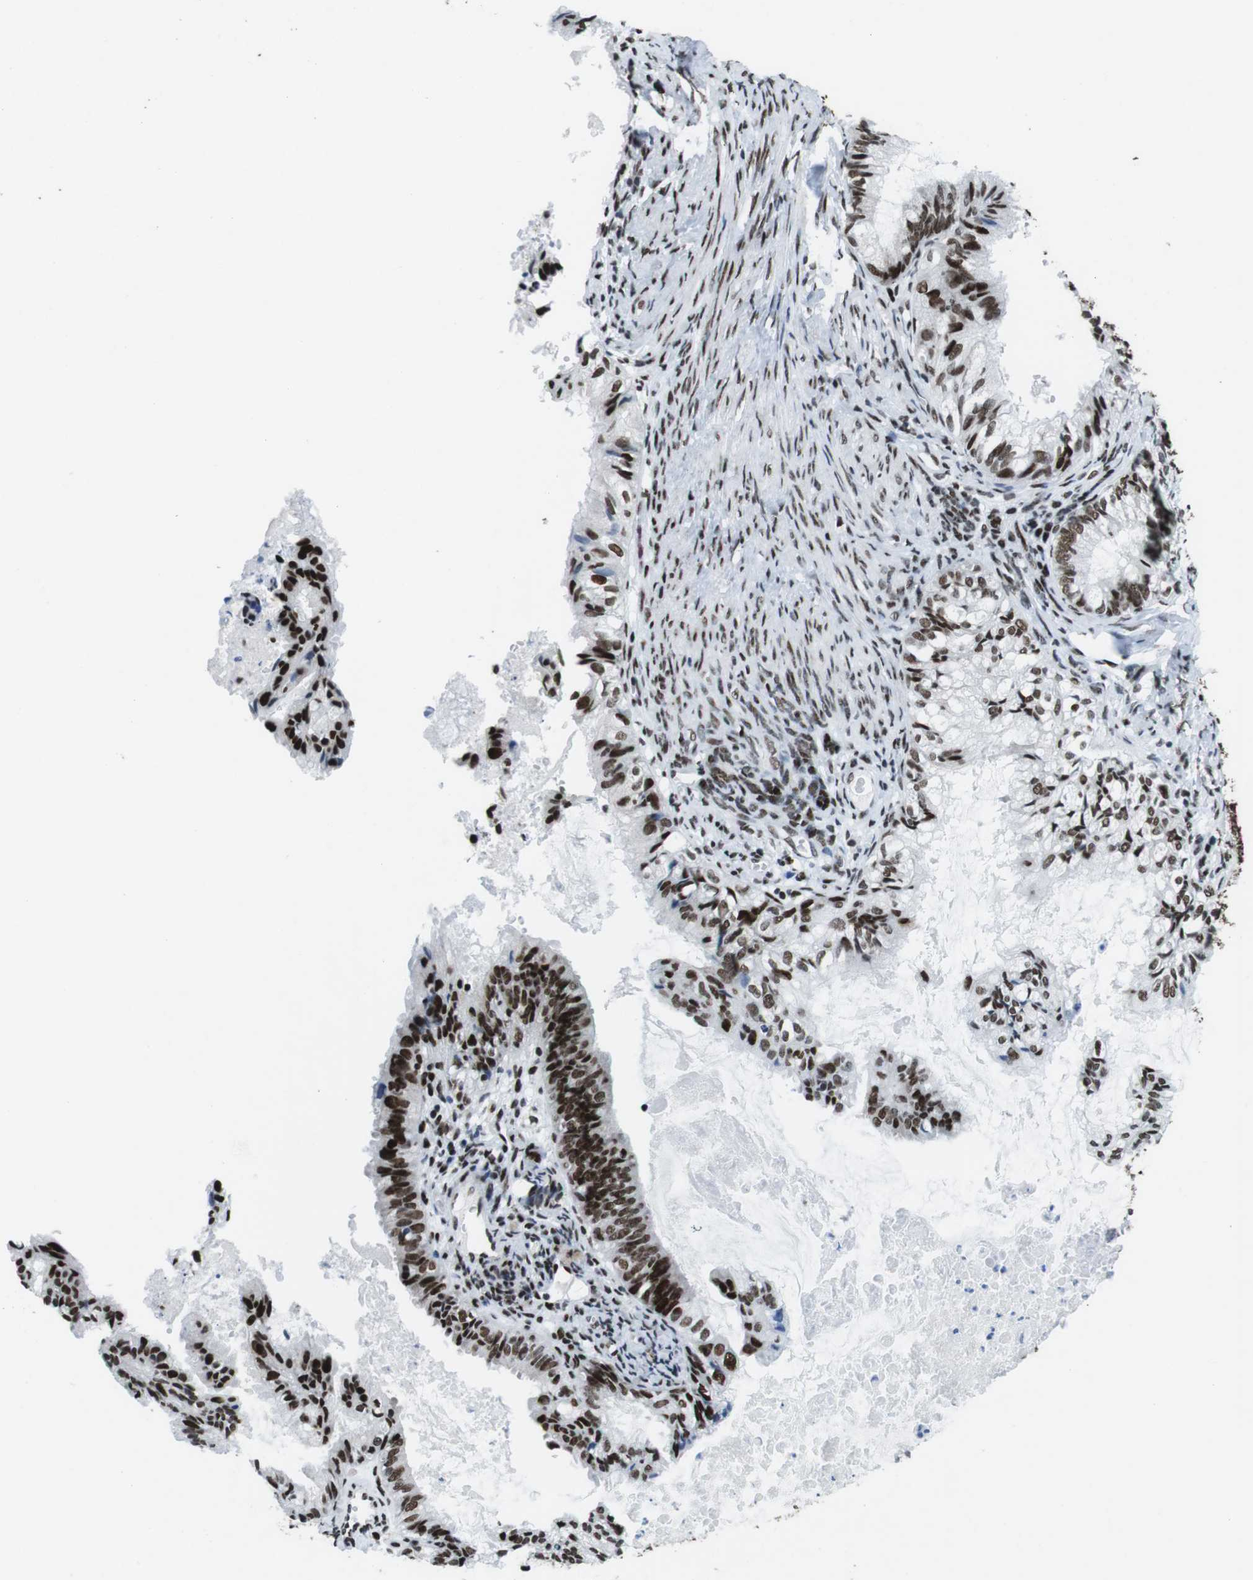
{"staining": {"intensity": "strong", "quantity": ">75%", "location": "nuclear"}, "tissue": "cervical cancer", "cell_type": "Tumor cells", "image_type": "cancer", "snomed": [{"axis": "morphology", "description": "Normal tissue, NOS"}, {"axis": "morphology", "description": "Adenocarcinoma, NOS"}, {"axis": "topography", "description": "Cervix"}, {"axis": "topography", "description": "Endometrium"}], "caption": "Tumor cells reveal strong nuclear staining in approximately >75% of cells in cervical cancer (adenocarcinoma). The protein of interest is stained brown, and the nuclei are stained in blue (DAB IHC with brightfield microscopy, high magnification).", "gene": "CITED2", "patient": {"sex": "female", "age": 86}}